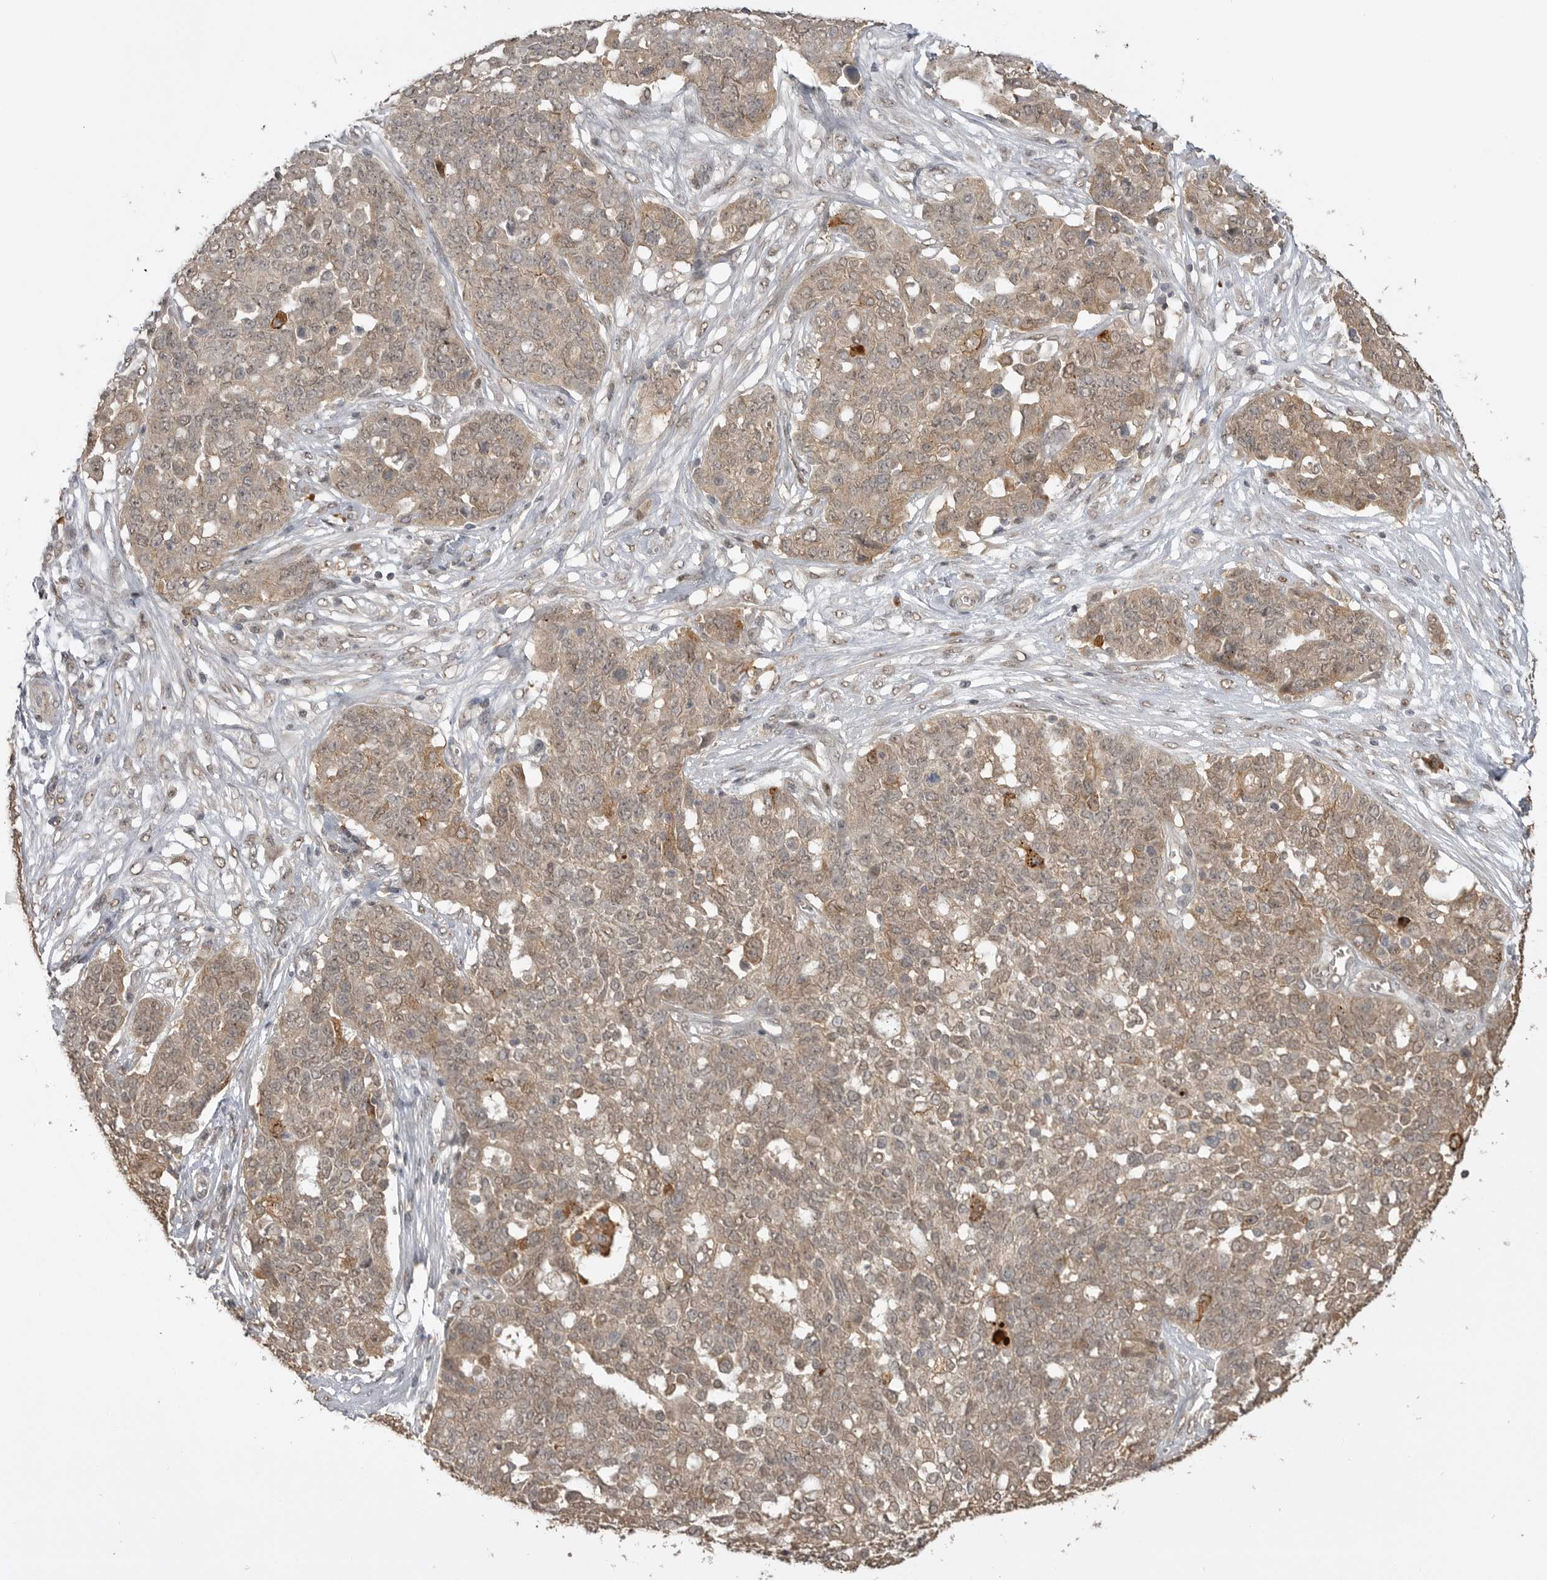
{"staining": {"intensity": "weak", "quantity": ">75%", "location": "cytoplasmic/membranous"}, "tissue": "ovarian cancer", "cell_type": "Tumor cells", "image_type": "cancer", "snomed": [{"axis": "morphology", "description": "Cystadenocarcinoma, serous, NOS"}, {"axis": "topography", "description": "Soft tissue"}, {"axis": "topography", "description": "Ovary"}], "caption": "A high-resolution histopathology image shows immunohistochemistry (IHC) staining of serous cystadenocarcinoma (ovarian), which shows weak cytoplasmic/membranous positivity in about >75% of tumor cells. (Brightfield microscopy of DAB IHC at high magnification).", "gene": "ASPSCR1", "patient": {"sex": "female", "age": 57}}